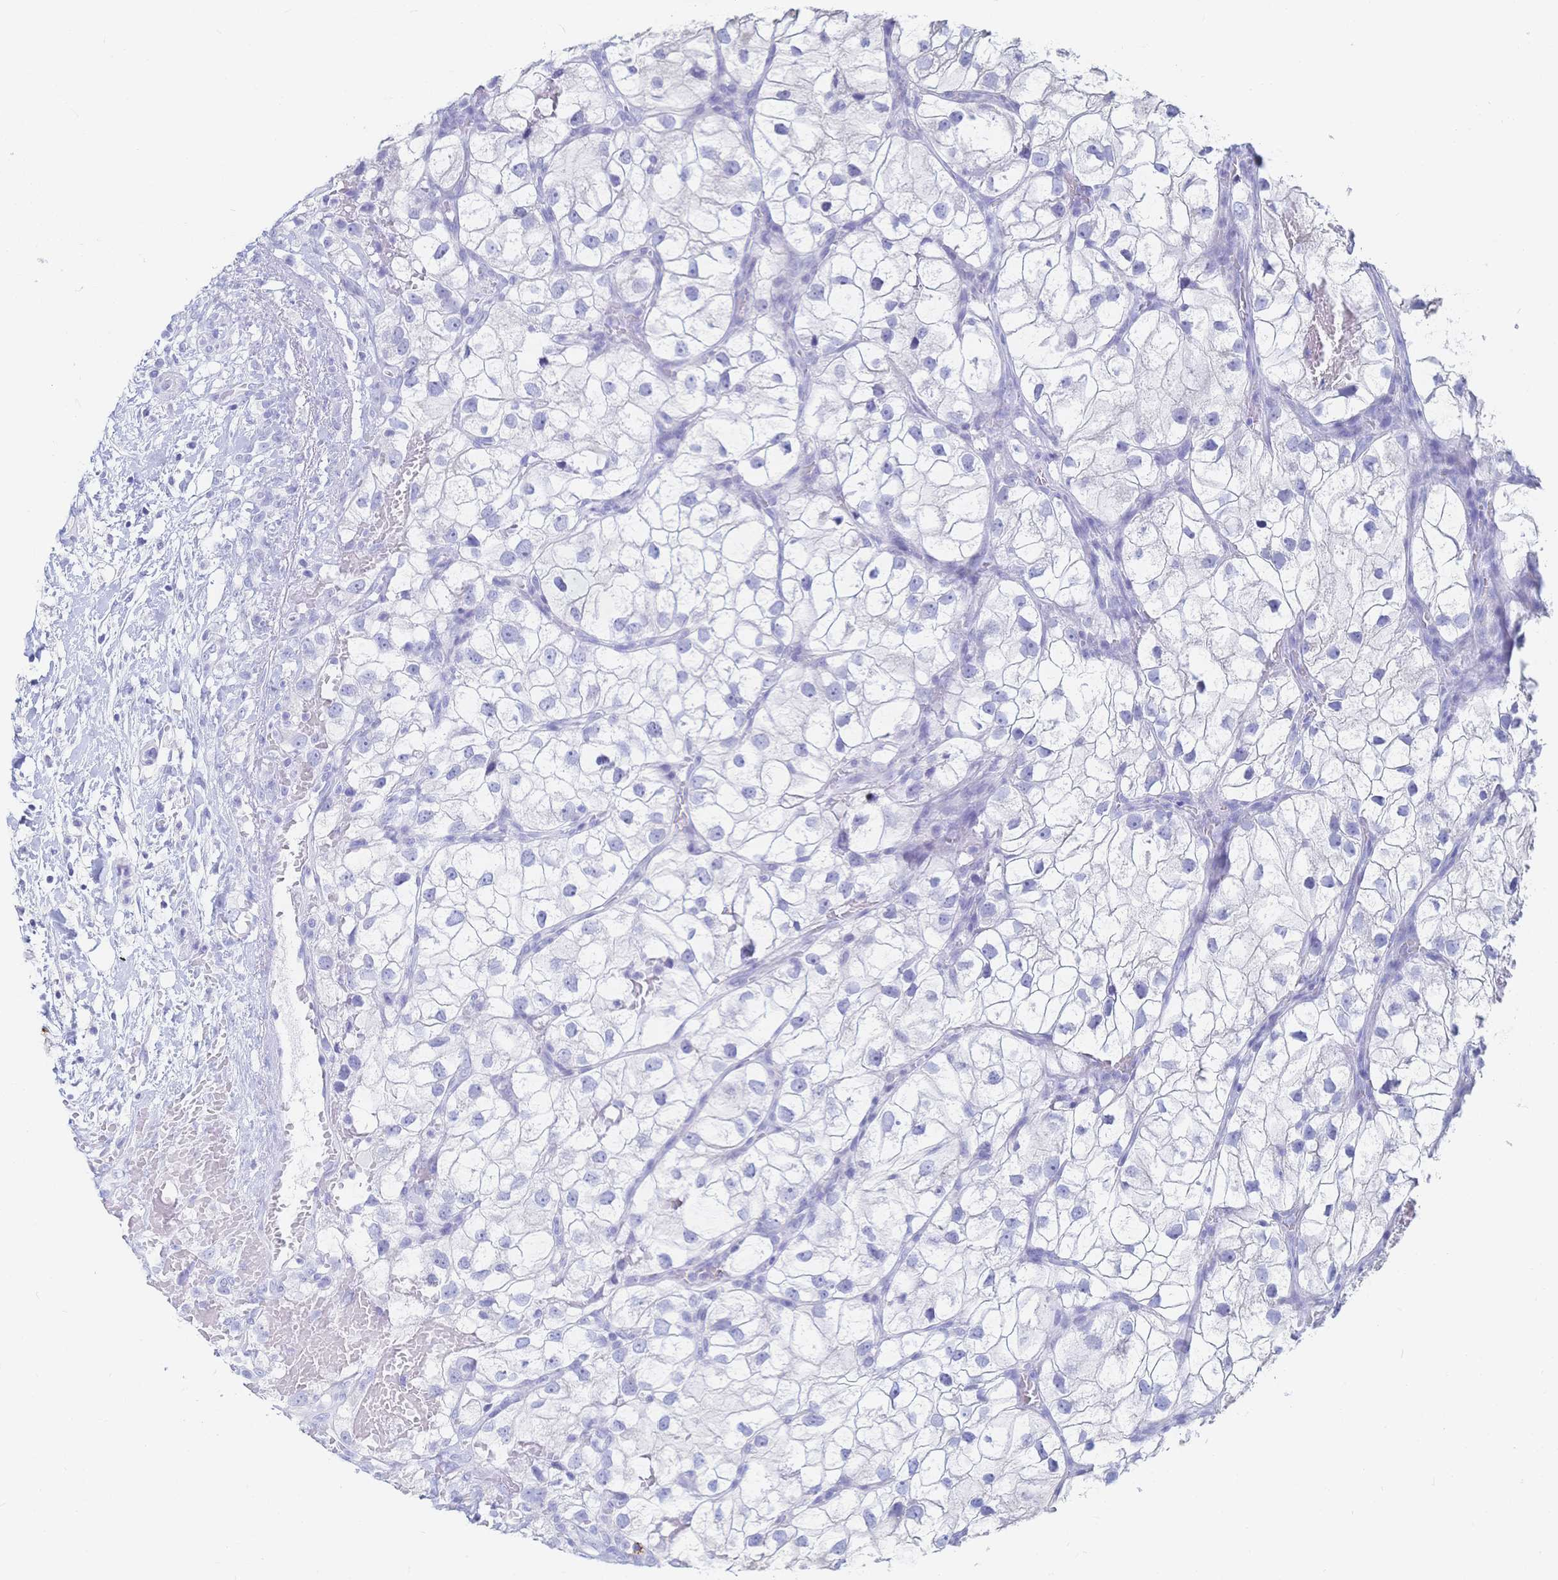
{"staining": {"intensity": "negative", "quantity": "none", "location": "none"}, "tissue": "renal cancer", "cell_type": "Tumor cells", "image_type": "cancer", "snomed": [{"axis": "morphology", "description": "Adenocarcinoma, NOS"}, {"axis": "topography", "description": "Kidney"}], "caption": "Human renal adenocarcinoma stained for a protein using IHC exhibits no staining in tumor cells.", "gene": "IL2RB", "patient": {"sex": "male", "age": 59}}